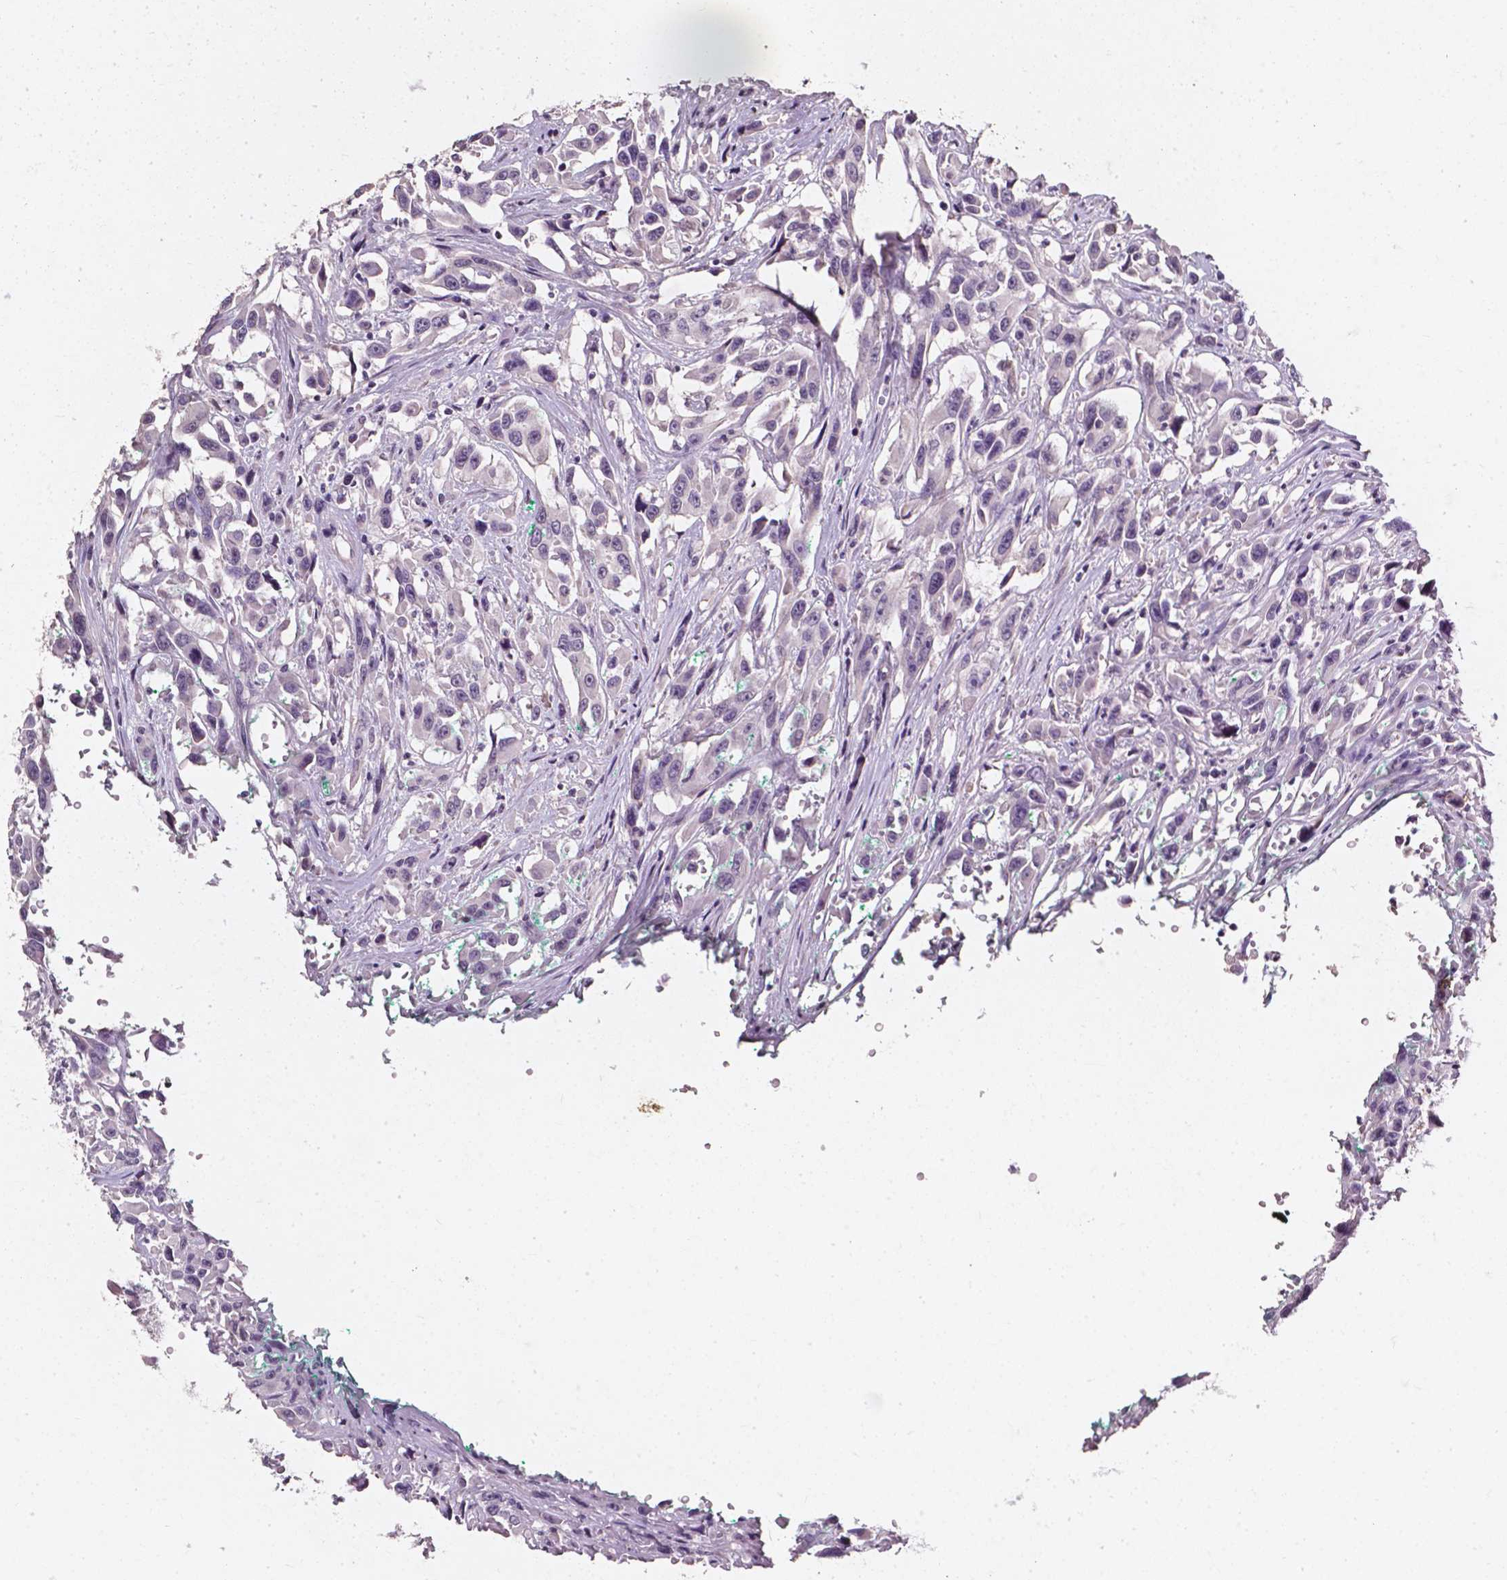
{"staining": {"intensity": "negative", "quantity": "none", "location": "none"}, "tissue": "urothelial cancer", "cell_type": "Tumor cells", "image_type": "cancer", "snomed": [{"axis": "morphology", "description": "Urothelial carcinoma, High grade"}, {"axis": "topography", "description": "Urinary bladder"}], "caption": "This is an immunohistochemistry image of urothelial cancer. There is no positivity in tumor cells.", "gene": "AKR1B10", "patient": {"sex": "male", "age": 53}}